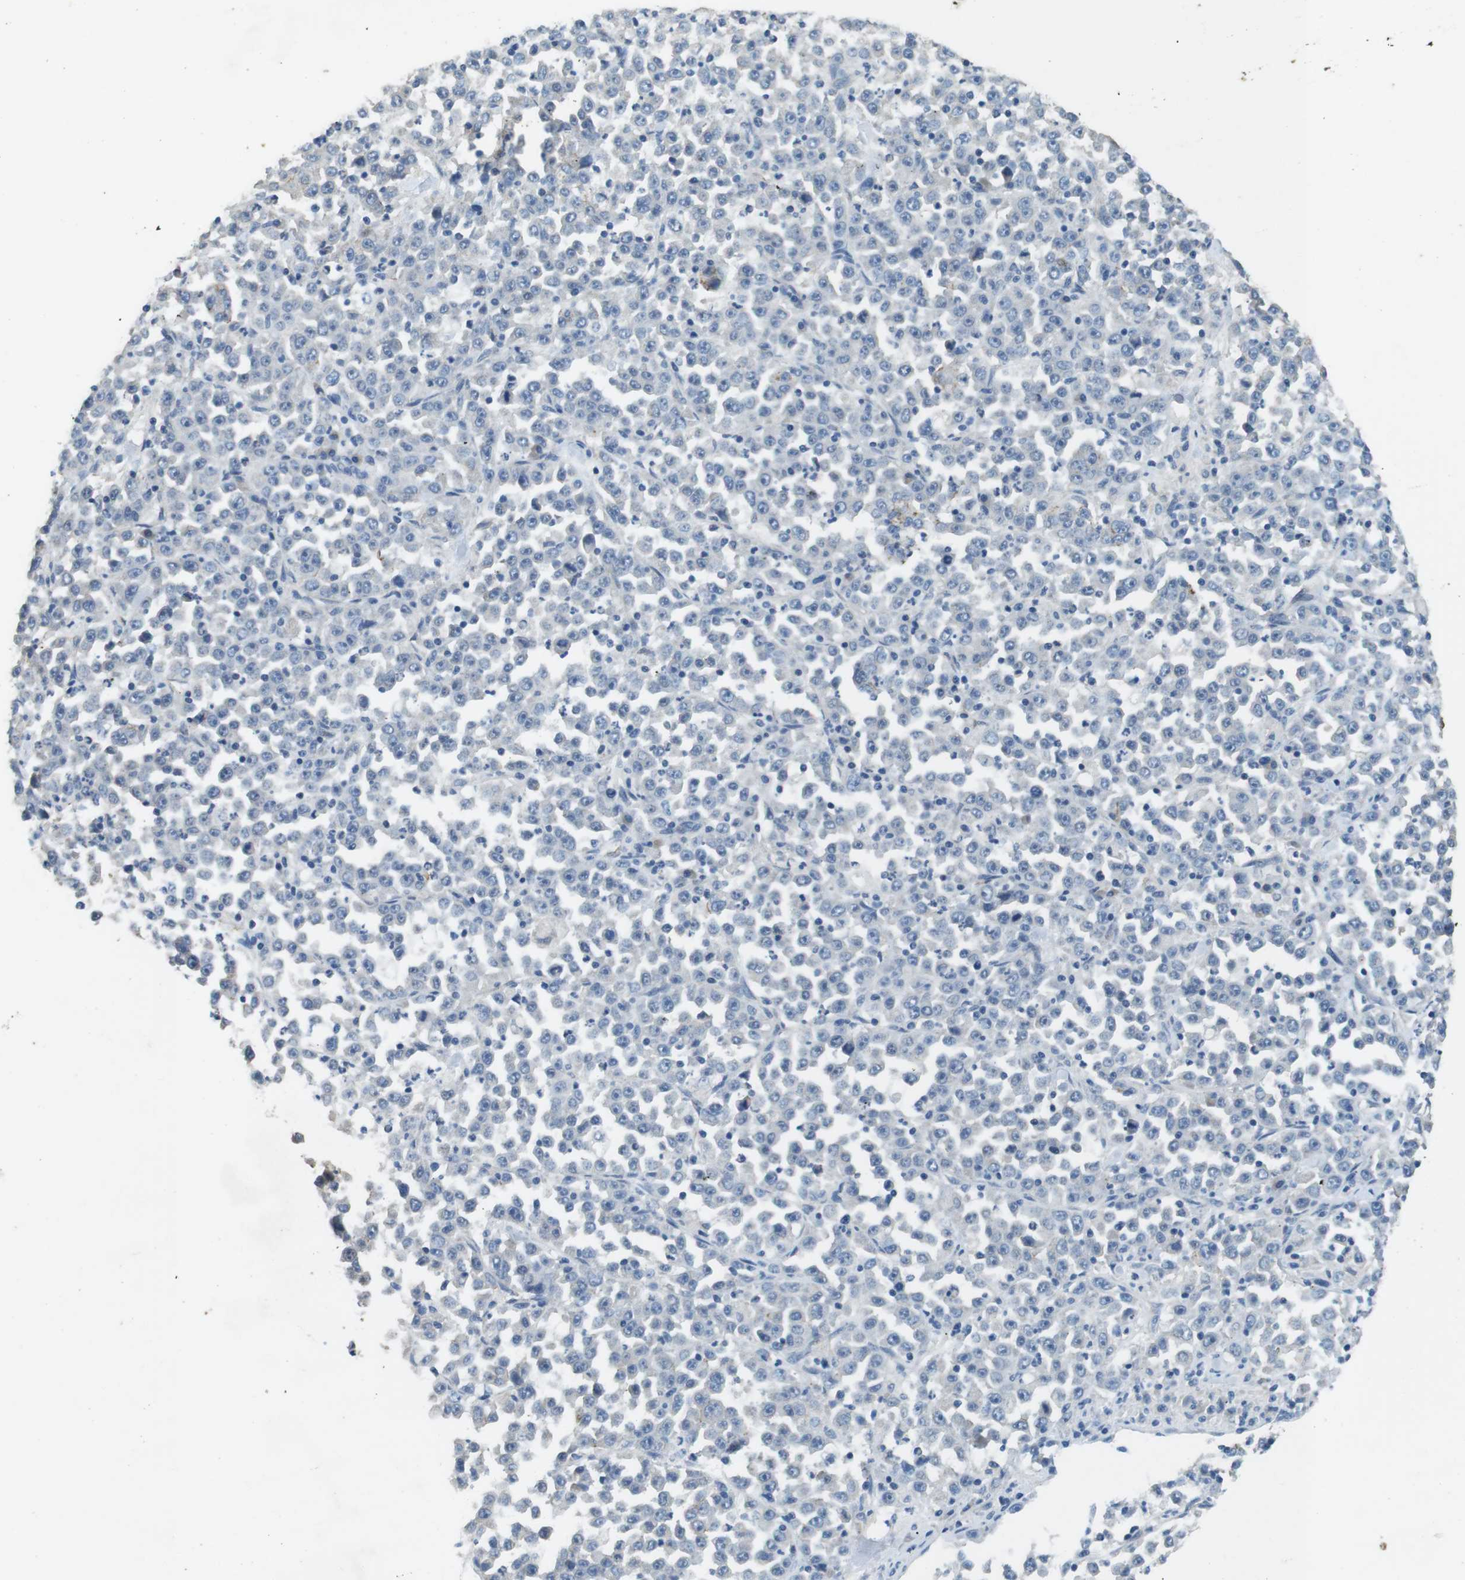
{"staining": {"intensity": "negative", "quantity": "none", "location": "none"}, "tissue": "stomach cancer", "cell_type": "Tumor cells", "image_type": "cancer", "snomed": [{"axis": "morphology", "description": "Normal tissue, NOS"}, {"axis": "morphology", "description": "Adenocarcinoma, NOS"}, {"axis": "topography", "description": "Stomach, upper"}, {"axis": "topography", "description": "Stomach"}], "caption": "This photomicrograph is of stomach cancer stained with immunohistochemistry (IHC) to label a protein in brown with the nuclei are counter-stained blue. There is no positivity in tumor cells.", "gene": "CLDN7", "patient": {"sex": "male", "age": 59}}